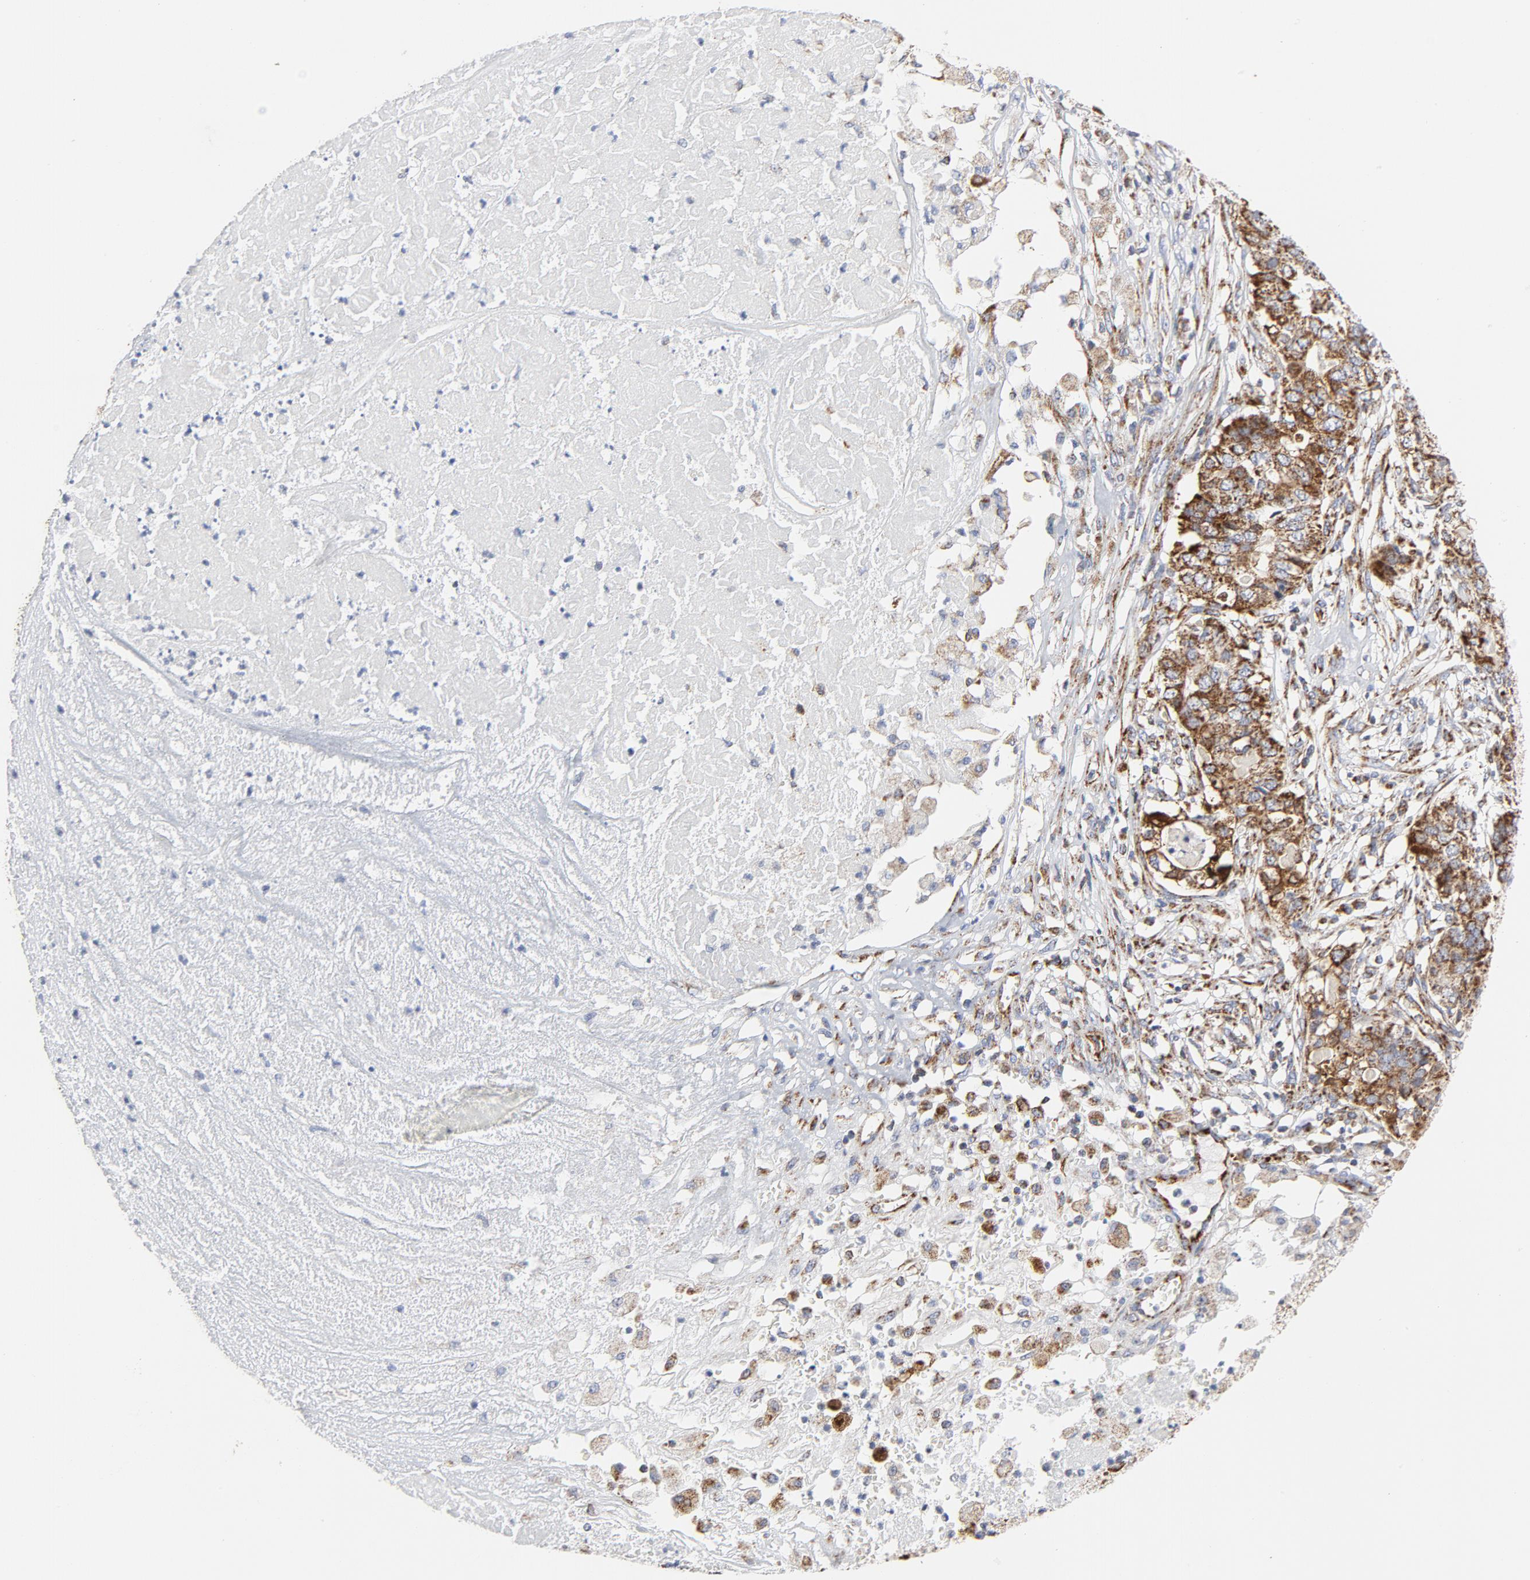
{"staining": {"intensity": "strong", "quantity": ">75%", "location": "cytoplasmic/membranous"}, "tissue": "pancreatic cancer", "cell_type": "Tumor cells", "image_type": "cancer", "snomed": [{"axis": "morphology", "description": "Adenocarcinoma, NOS"}, {"axis": "topography", "description": "Pancreas"}], "caption": "Protein staining demonstrates strong cytoplasmic/membranous positivity in approximately >75% of tumor cells in pancreatic cancer. (DAB (3,3'-diaminobenzidine) IHC, brown staining for protein, blue staining for nuclei).", "gene": "CYCS", "patient": {"sex": "male", "age": 50}}